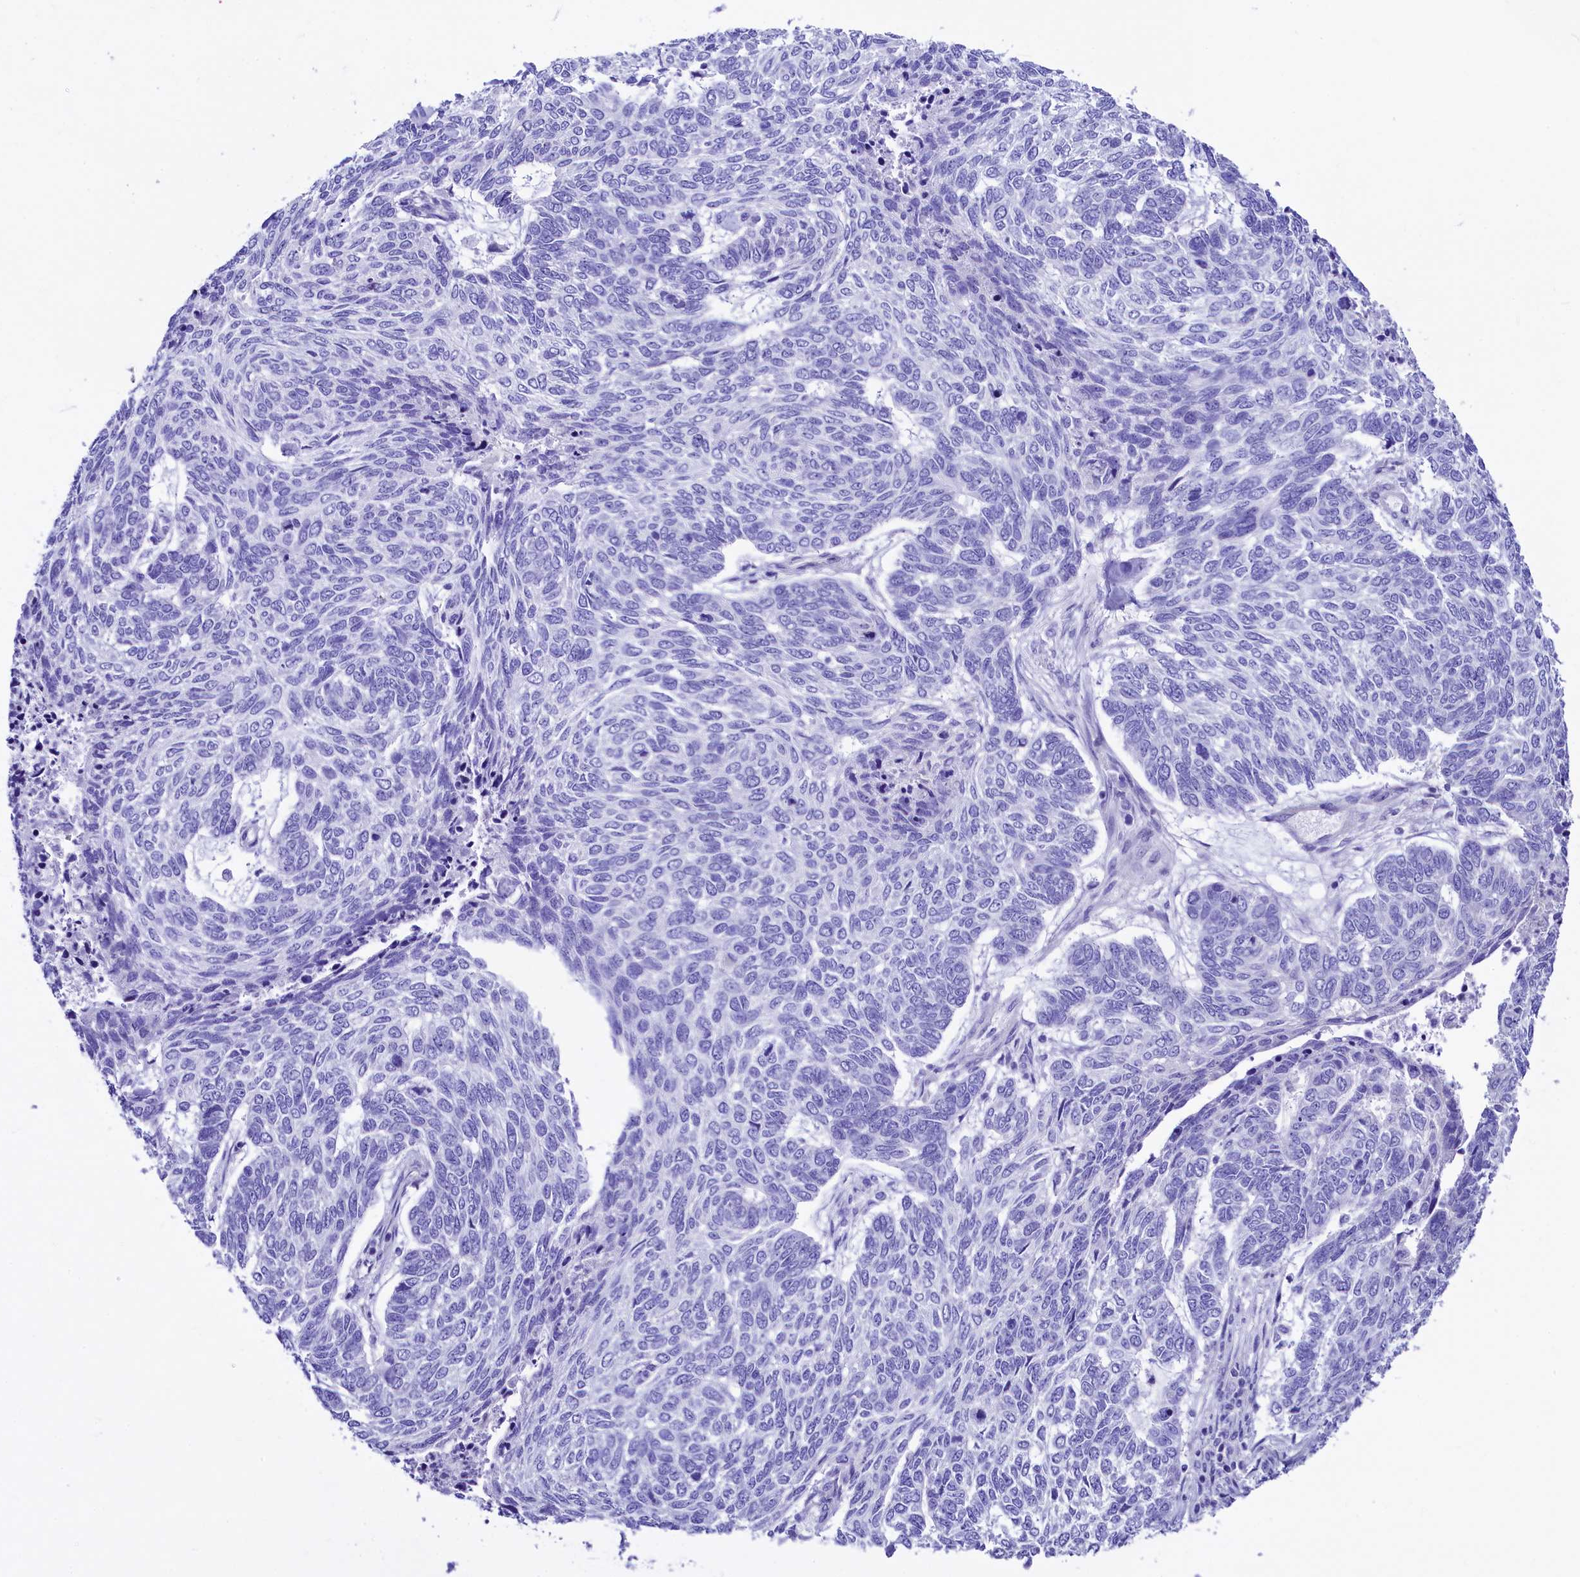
{"staining": {"intensity": "negative", "quantity": "none", "location": "none"}, "tissue": "skin cancer", "cell_type": "Tumor cells", "image_type": "cancer", "snomed": [{"axis": "morphology", "description": "Basal cell carcinoma"}, {"axis": "topography", "description": "Skin"}], "caption": "Immunohistochemical staining of human skin cancer demonstrates no significant staining in tumor cells.", "gene": "RBP3", "patient": {"sex": "female", "age": 65}}